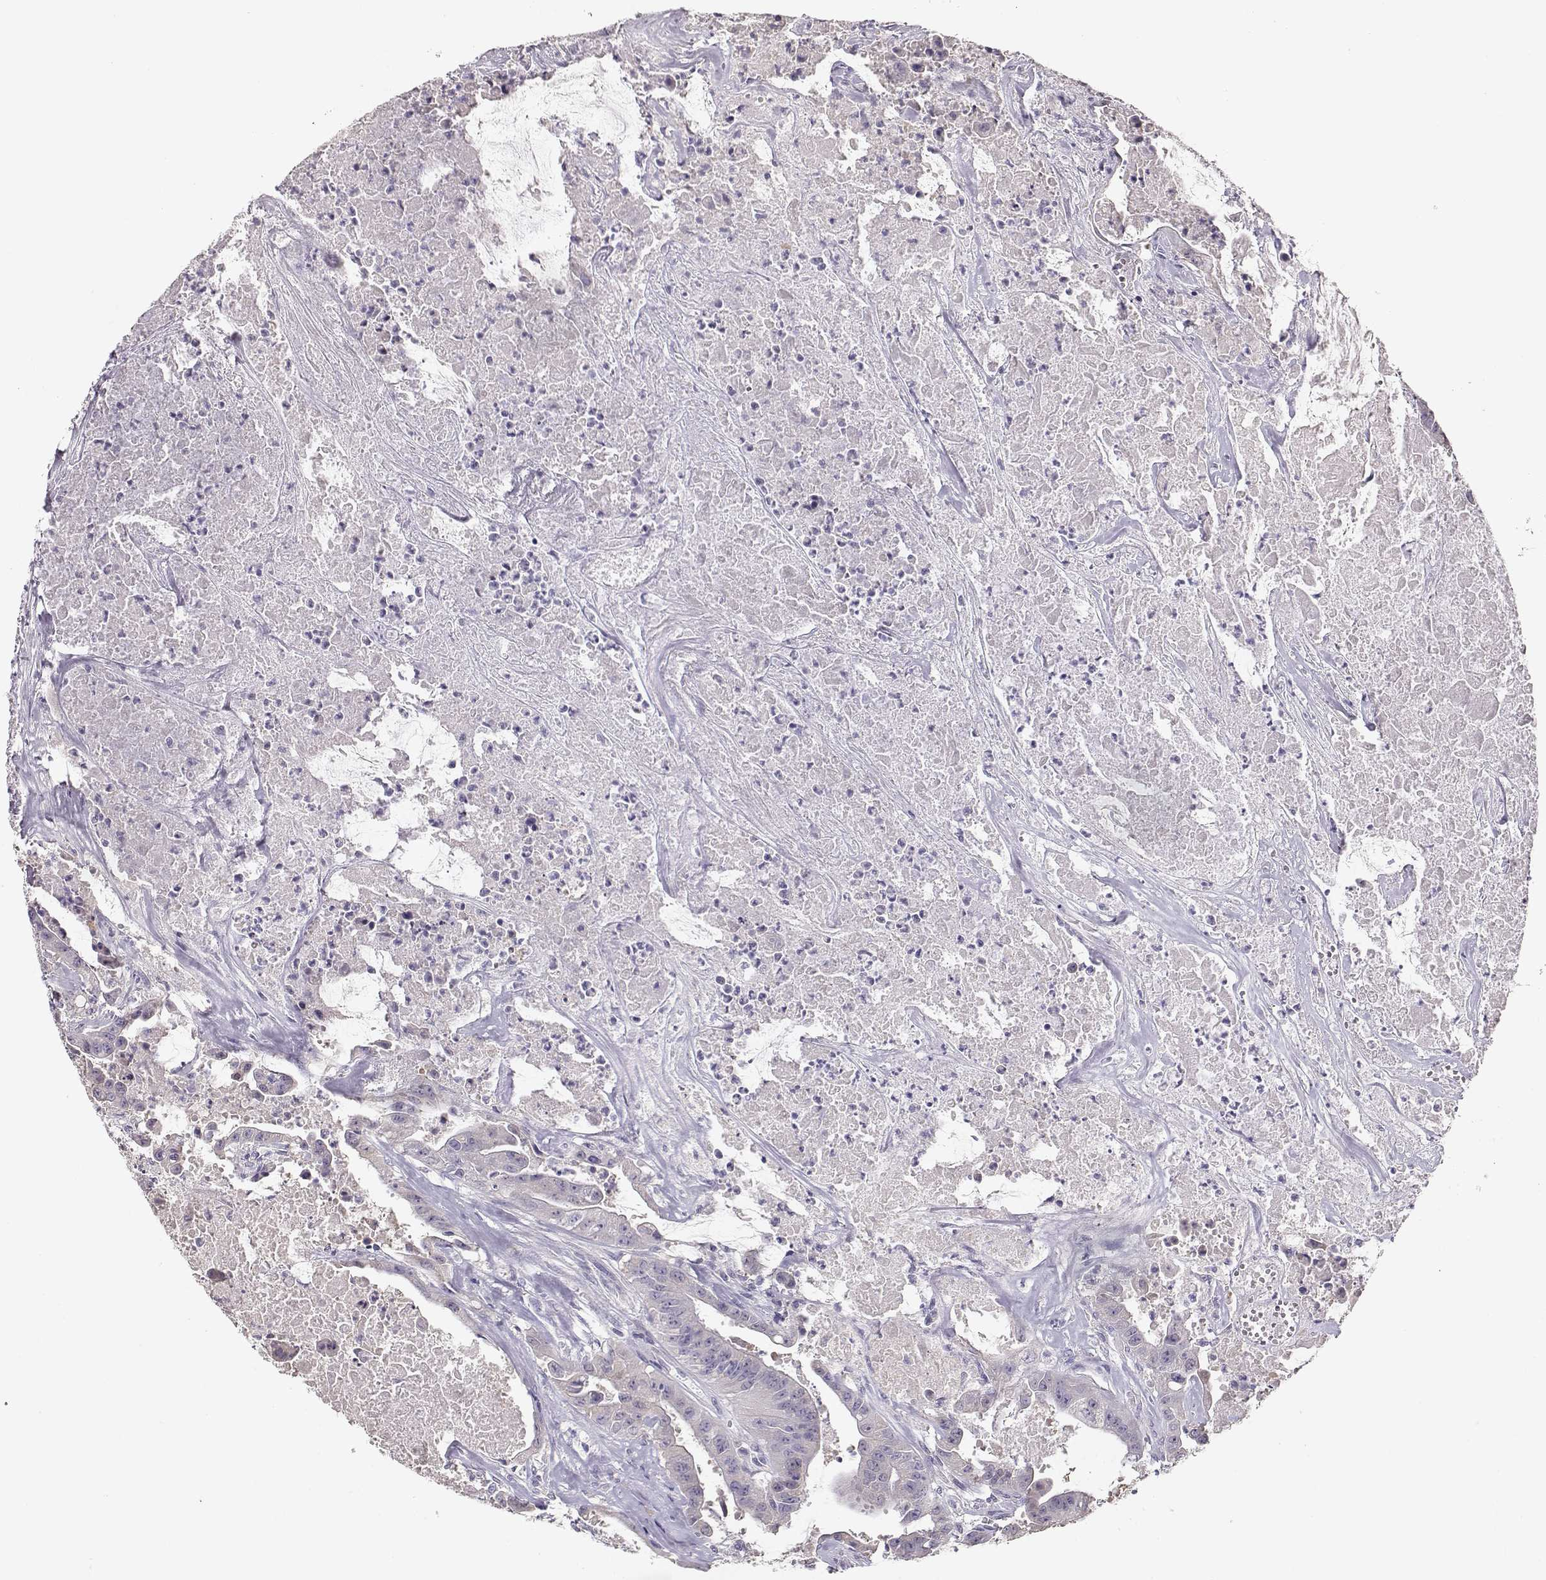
{"staining": {"intensity": "negative", "quantity": "none", "location": "none"}, "tissue": "colorectal cancer", "cell_type": "Tumor cells", "image_type": "cancer", "snomed": [{"axis": "morphology", "description": "Adenocarcinoma, NOS"}, {"axis": "topography", "description": "Colon"}], "caption": "Histopathology image shows no protein expression in tumor cells of colorectal cancer (adenocarcinoma) tissue.", "gene": "GLIPR1L2", "patient": {"sex": "male", "age": 33}}